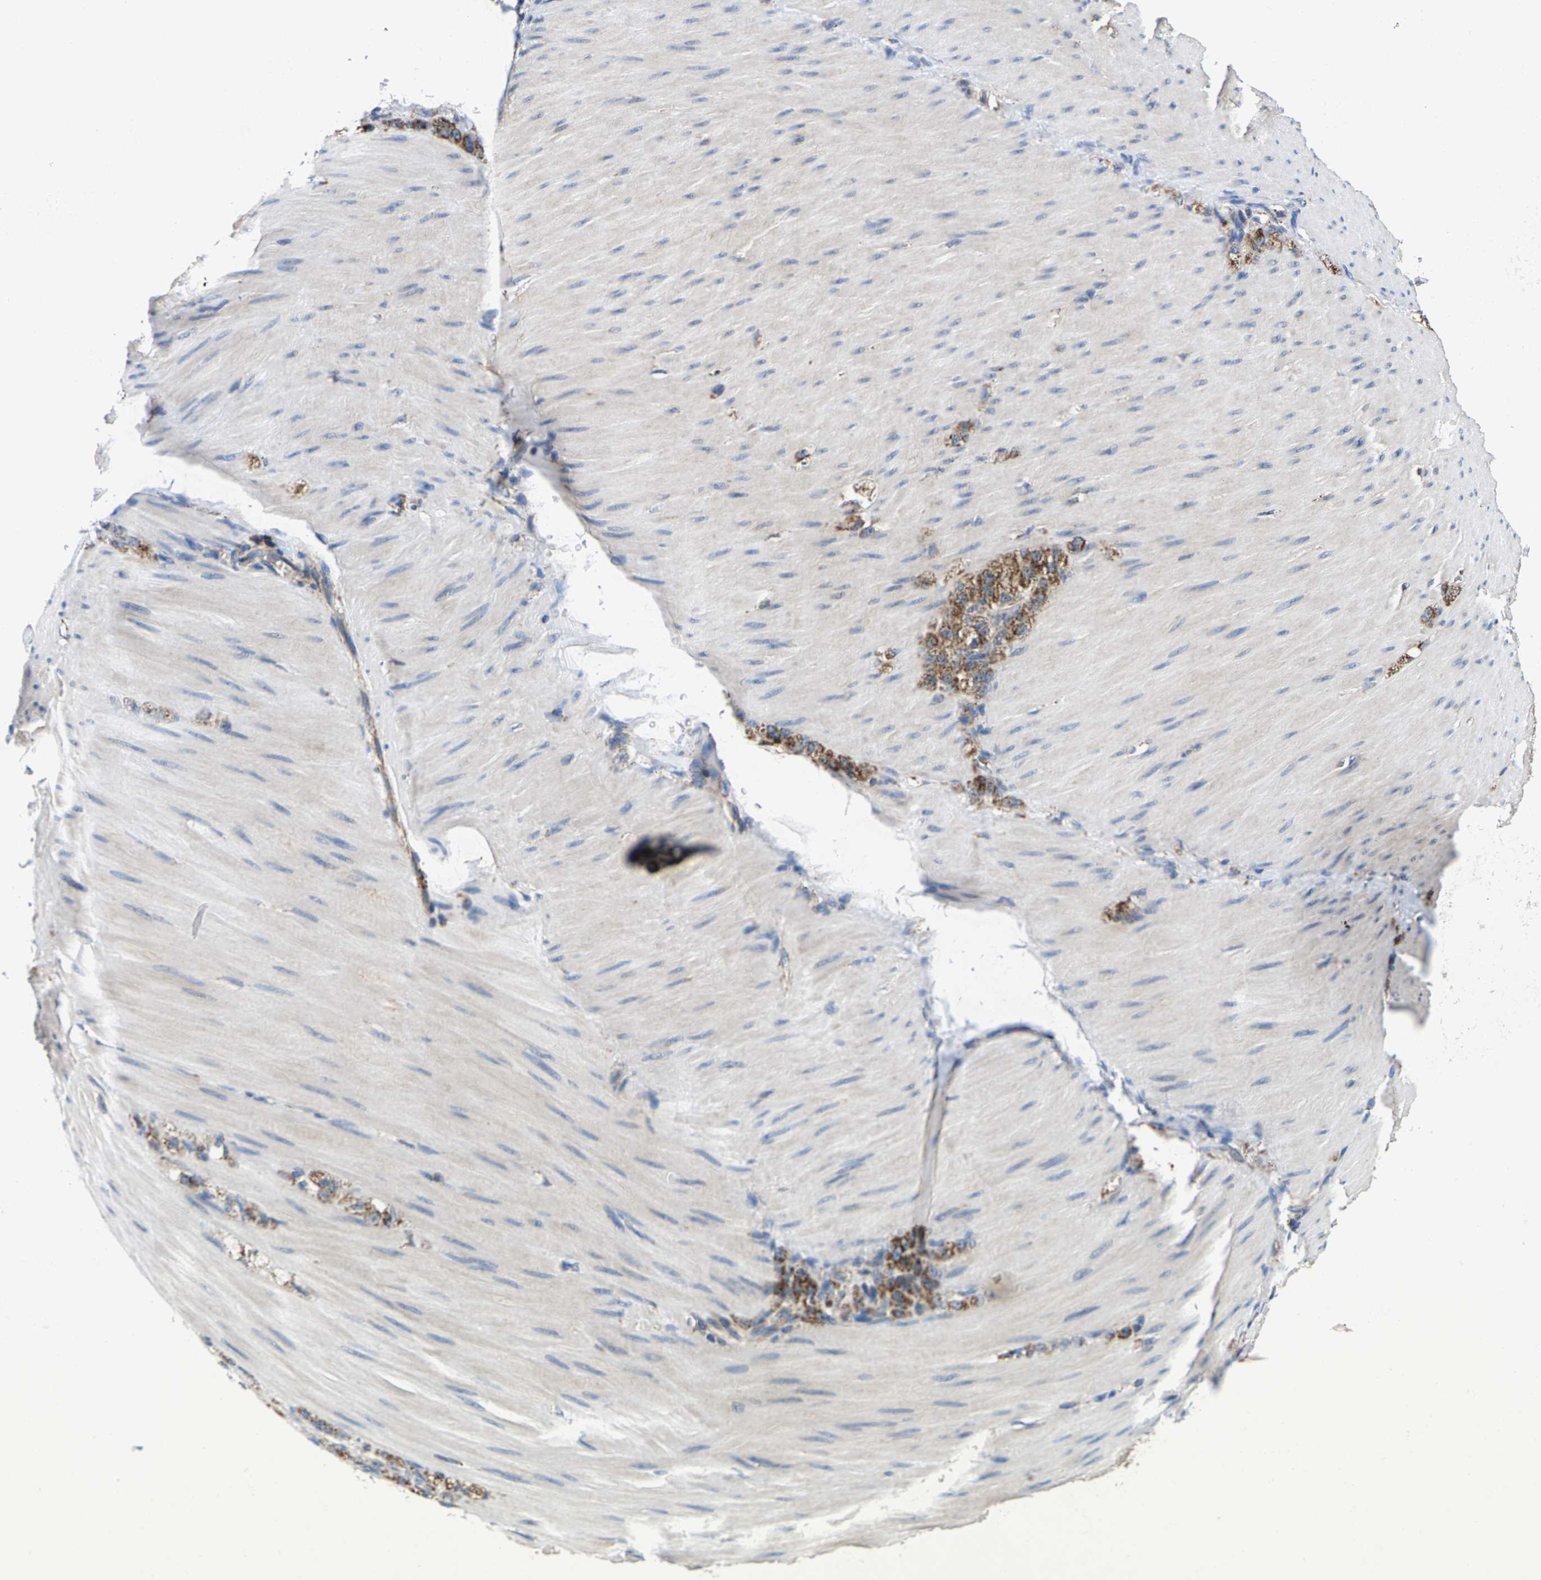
{"staining": {"intensity": "moderate", "quantity": ">75%", "location": "cytoplasmic/membranous"}, "tissue": "stomach cancer", "cell_type": "Tumor cells", "image_type": "cancer", "snomed": [{"axis": "morphology", "description": "Normal tissue, NOS"}, {"axis": "morphology", "description": "Adenocarcinoma, NOS"}, {"axis": "topography", "description": "Stomach"}], "caption": "Protein expression analysis of human stomach adenocarcinoma reveals moderate cytoplasmic/membranous positivity in approximately >75% of tumor cells. (DAB = brown stain, brightfield microscopy at high magnification).", "gene": "SHMT2", "patient": {"sex": "male", "age": 82}}